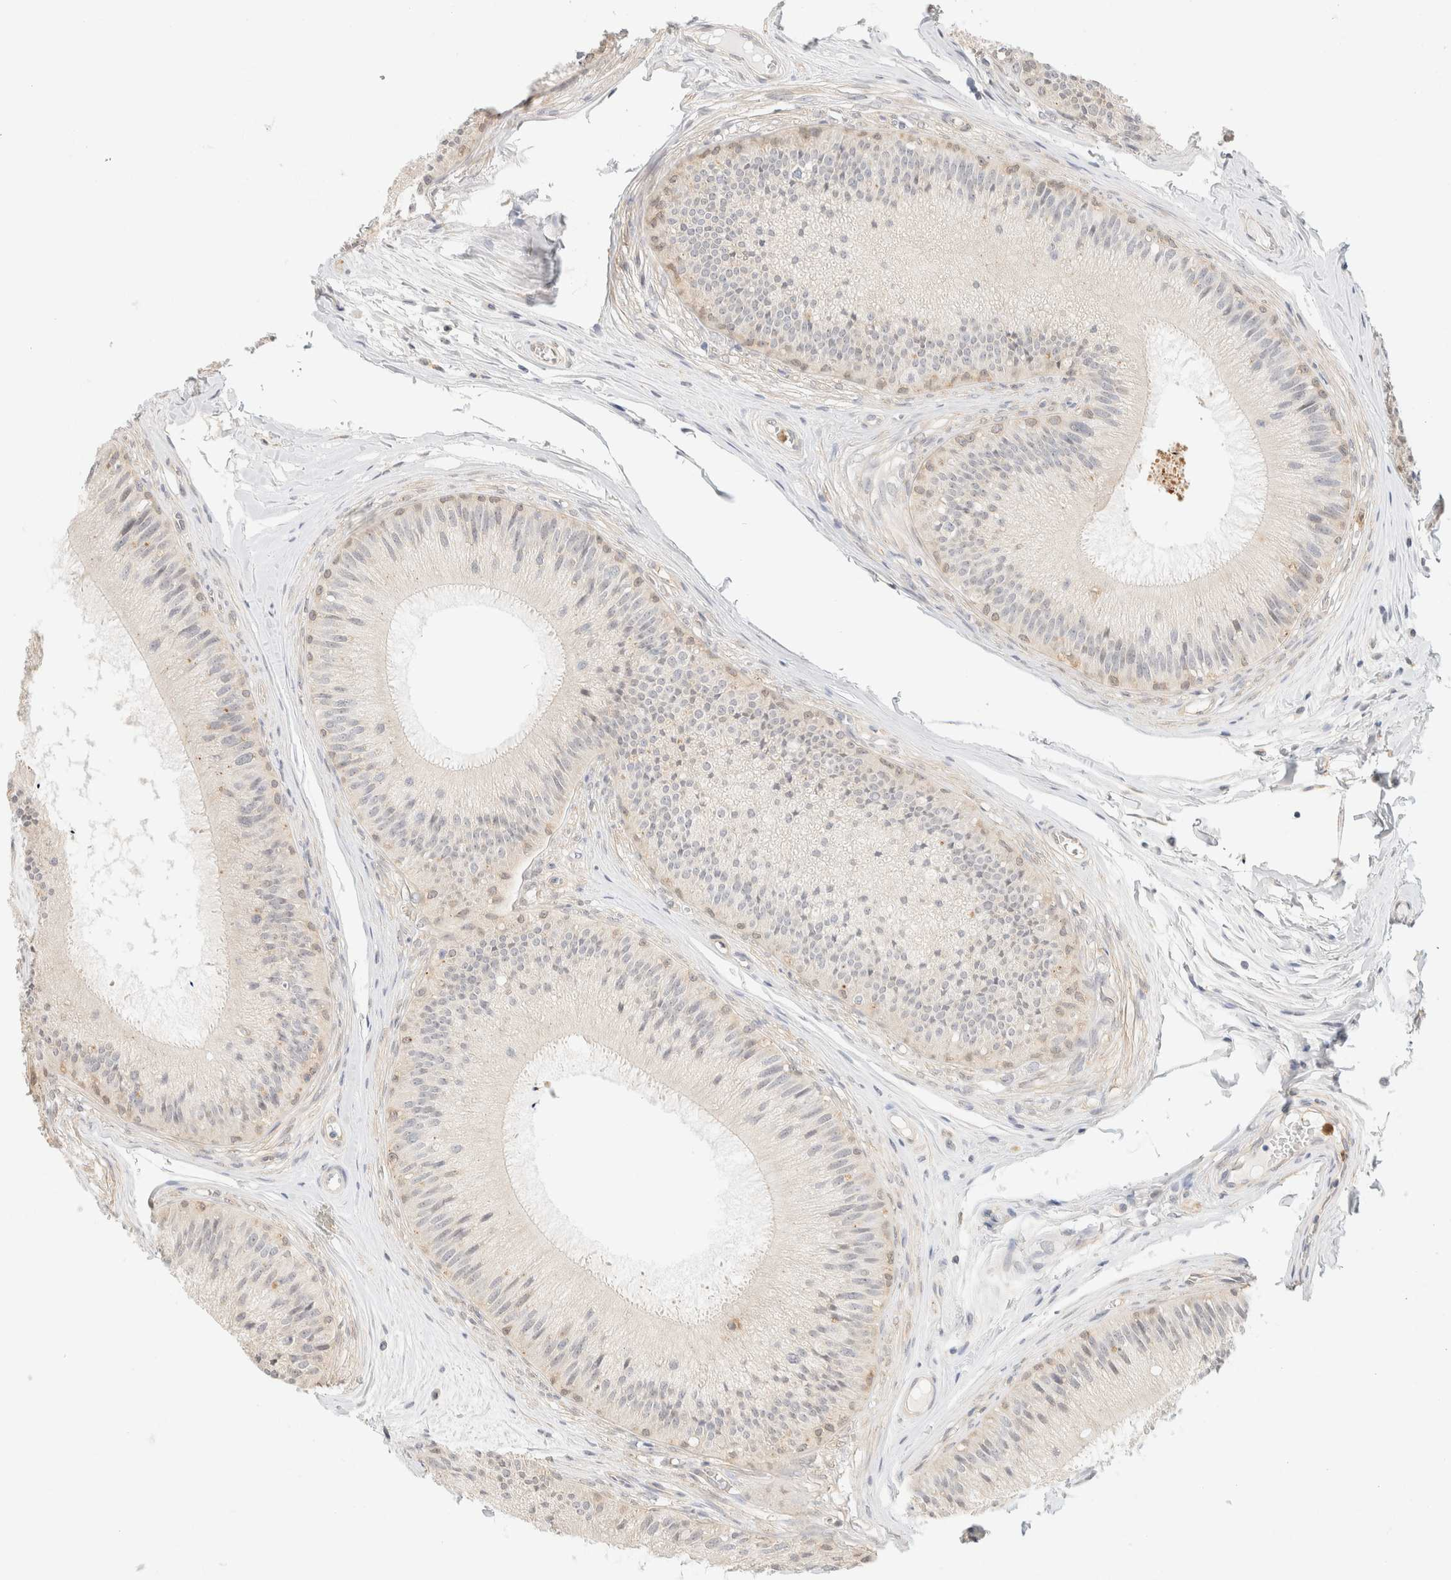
{"staining": {"intensity": "weak", "quantity": "<25%", "location": "cytoplasmic/membranous"}, "tissue": "epididymis", "cell_type": "Glandular cells", "image_type": "normal", "snomed": [{"axis": "morphology", "description": "Normal tissue, NOS"}, {"axis": "topography", "description": "Epididymis"}], "caption": "High power microscopy micrograph of an immunohistochemistry (IHC) micrograph of unremarkable epididymis, revealing no significant positivity in glandular cells. (Brightfield microscopy of DAB immunohistochemistry at high magnification).", "gene": "GPI", "patient": {"sex": "male", "age": 31}}